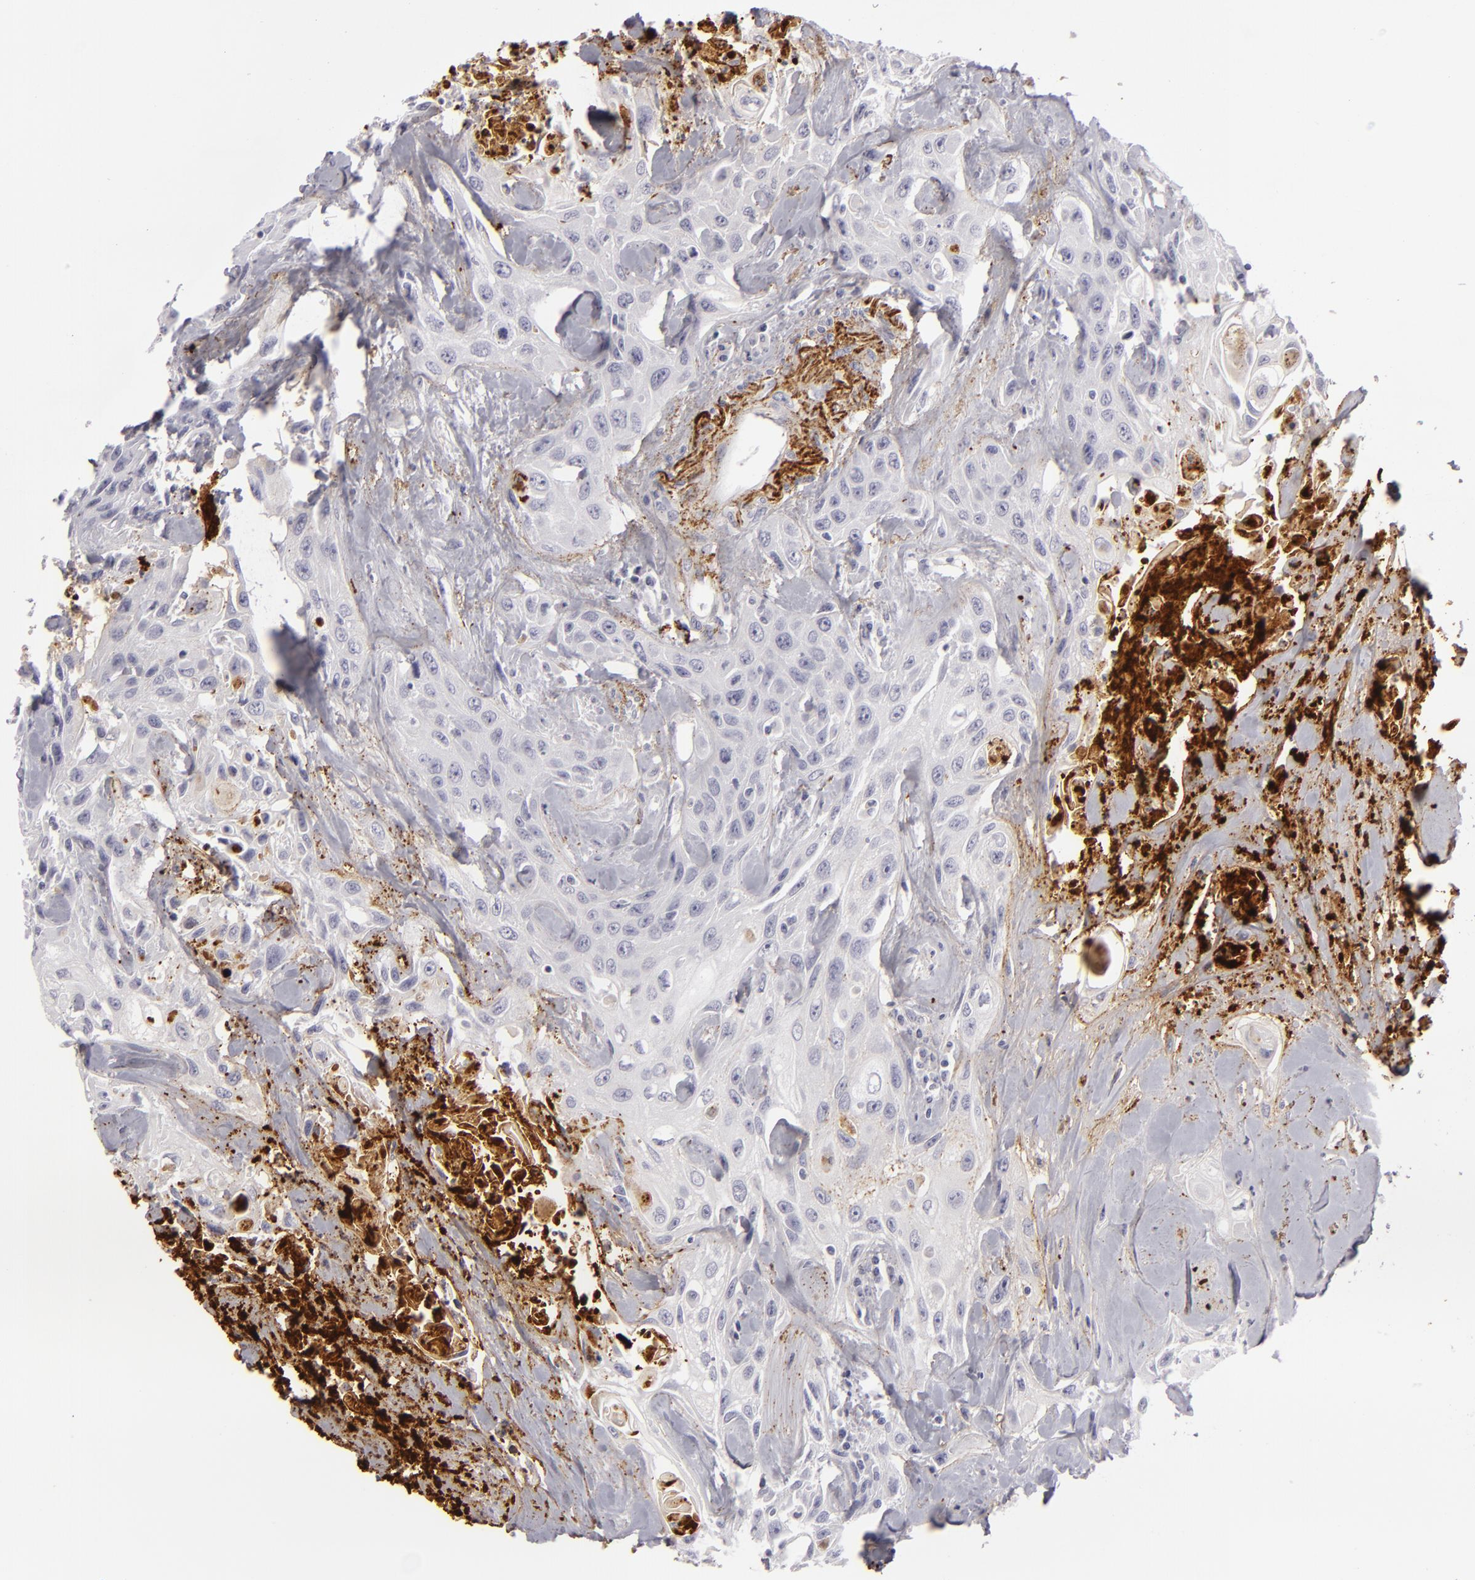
{"staining": {"intensity": "negative", "quantity": "none", "location": "none"}, "tissue": "urothelial cancer", "cell_type": "Tumor cells", "image_type": "cancer", "snomed": [{"axis": "morphology", "description": "Urothelial carcinoma, High grade"}, {"axis": "topography", "description": "Urinary bladder"}], "caption": "The micrograph demonstrates no significant staining in tumor cells of urothelial carcinoma (high-grade).", "gene": "C9", "patient": {"sex": "female", "age": 84}}